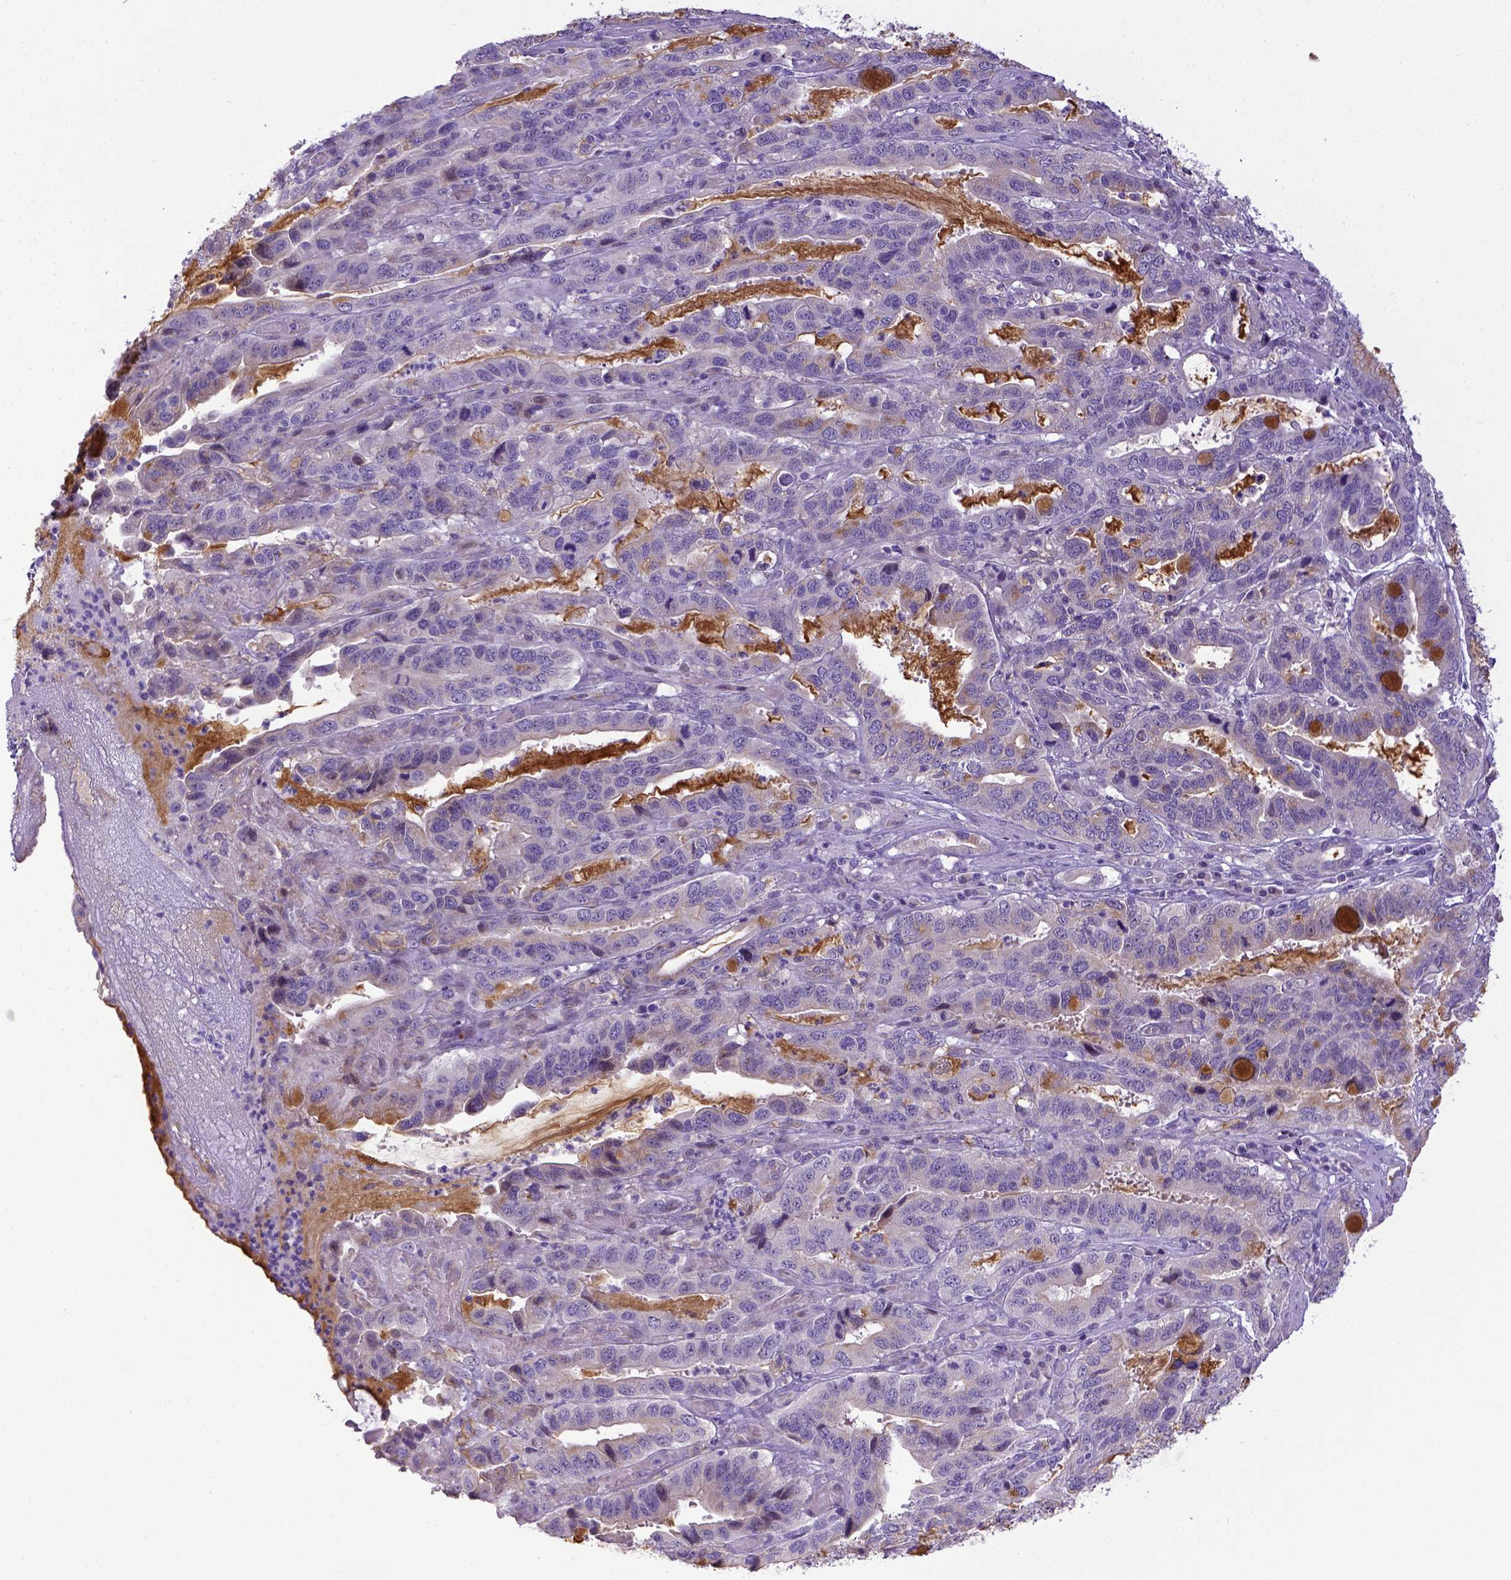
{"staining": {"intensity": "negative", "quantity": "none", "location": "none"}, "tissue": "stomach cancer", "cell_type": "Tumor cells", "image_type": "cancer", "snomed": [{"axis": "morphology", "description": "Adenocarcinoma, NOS"}, {"axis": "topography", "description": "Stomach, lower"}], "caption": "There is no significant staining in tumor cells of adenocarcinoma (stomach).", "gene": "CD40", "patient": {"sex": "female", "age": 76}}